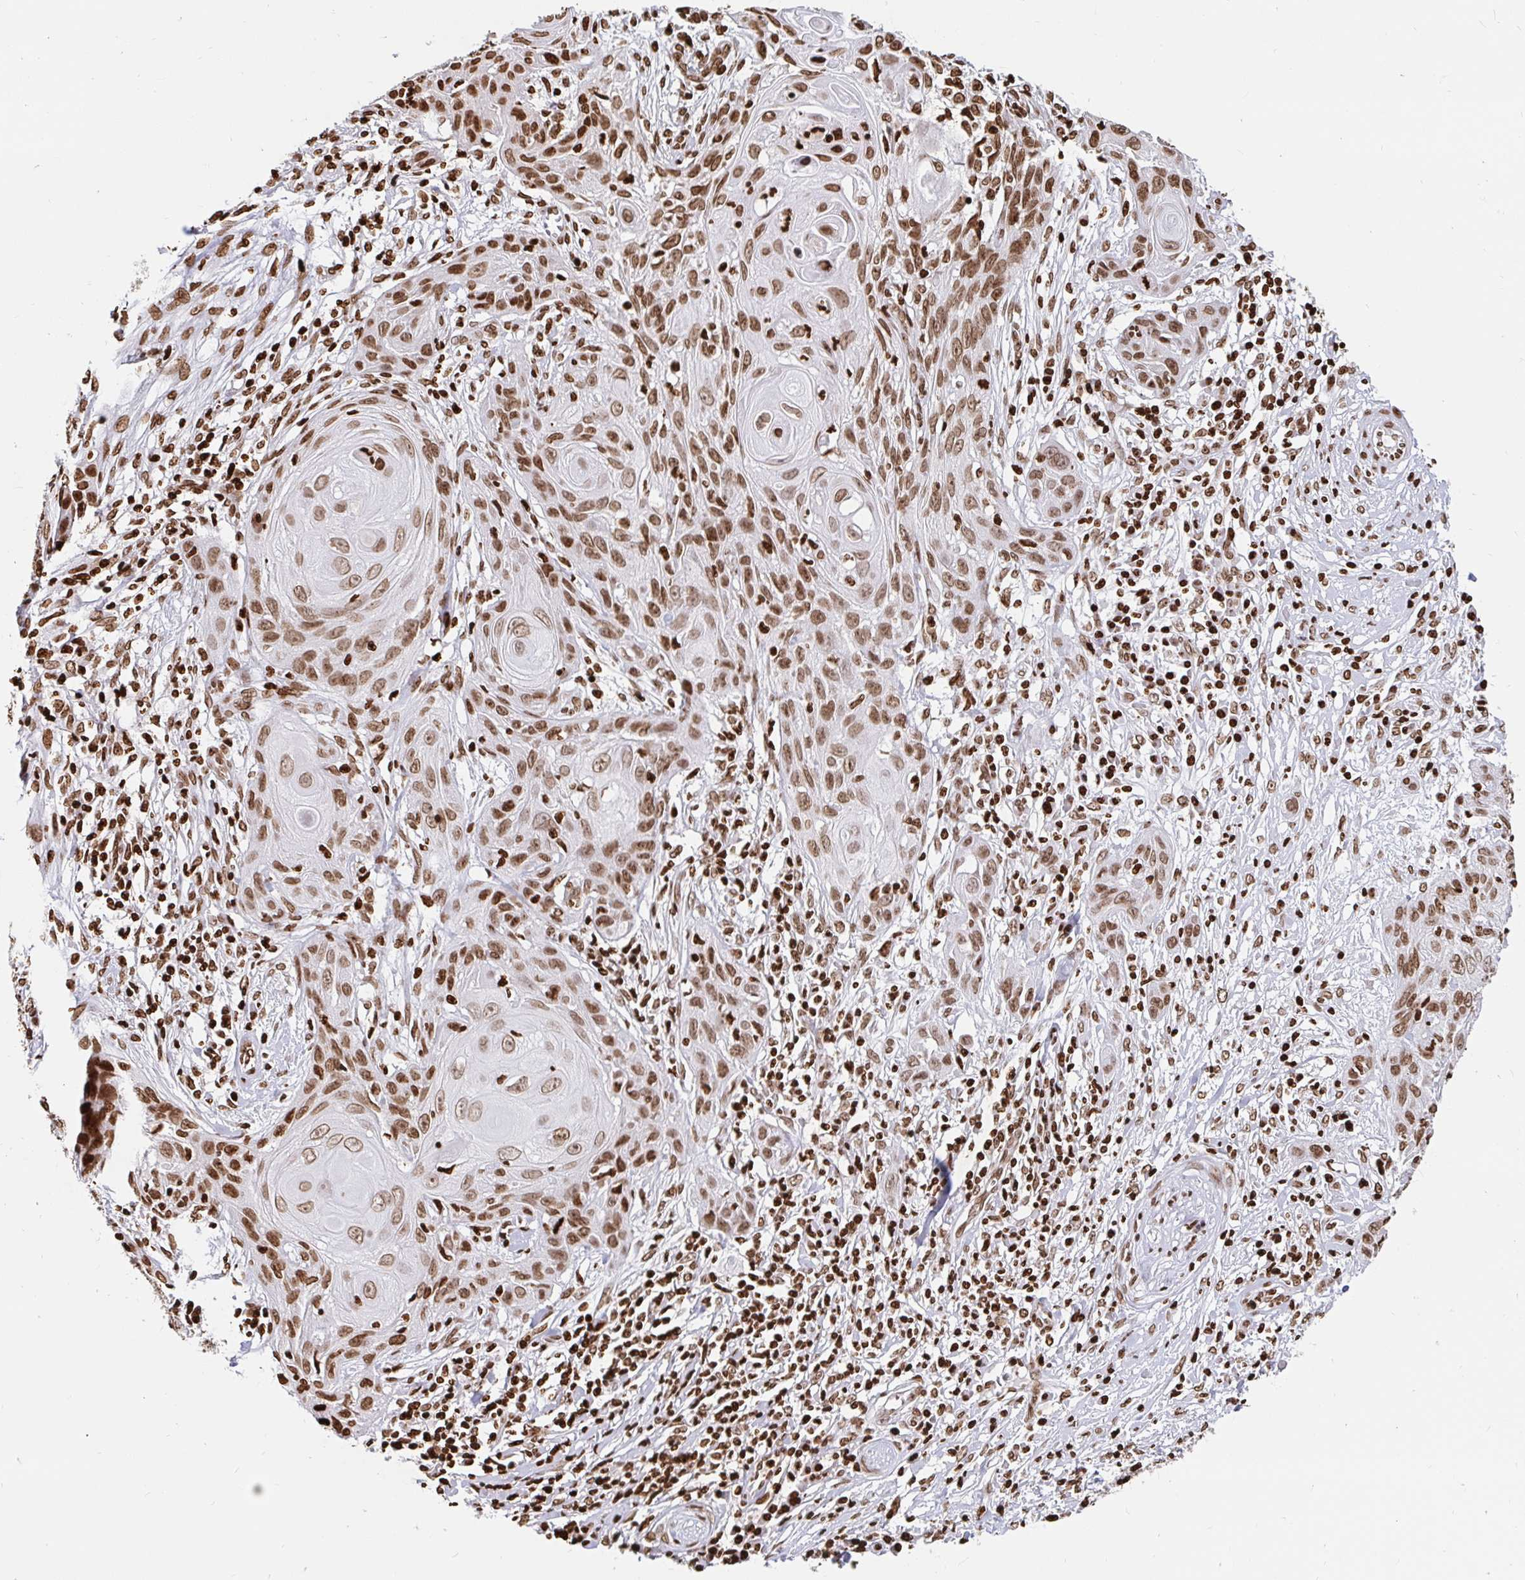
{"staining": {"intensity": "moderate", "quantity": ">75%", "location": "nuclear"}, "tissue": "skin cancer", "cell_type": "Tumor cells", "image_type": "cancer", "snomed": [{"axis": "morphology", "description": "Squamous cell carcinoma, NOS"}, {"axis": "topography", "description": "Skin"}, {"axis": "topography", "description": "Vulva"}], "caption": "Immunohistochemistry (IHC) image of neoplastic tissue: skin cancer stained using IHC exhibits medium levels of moderate protein expression localized specifically in the nuclear of tumor cells, appearing as a nuclear brown color.", "gene": "H2BC5", "patient": {"sex": "female", "age": 83}}